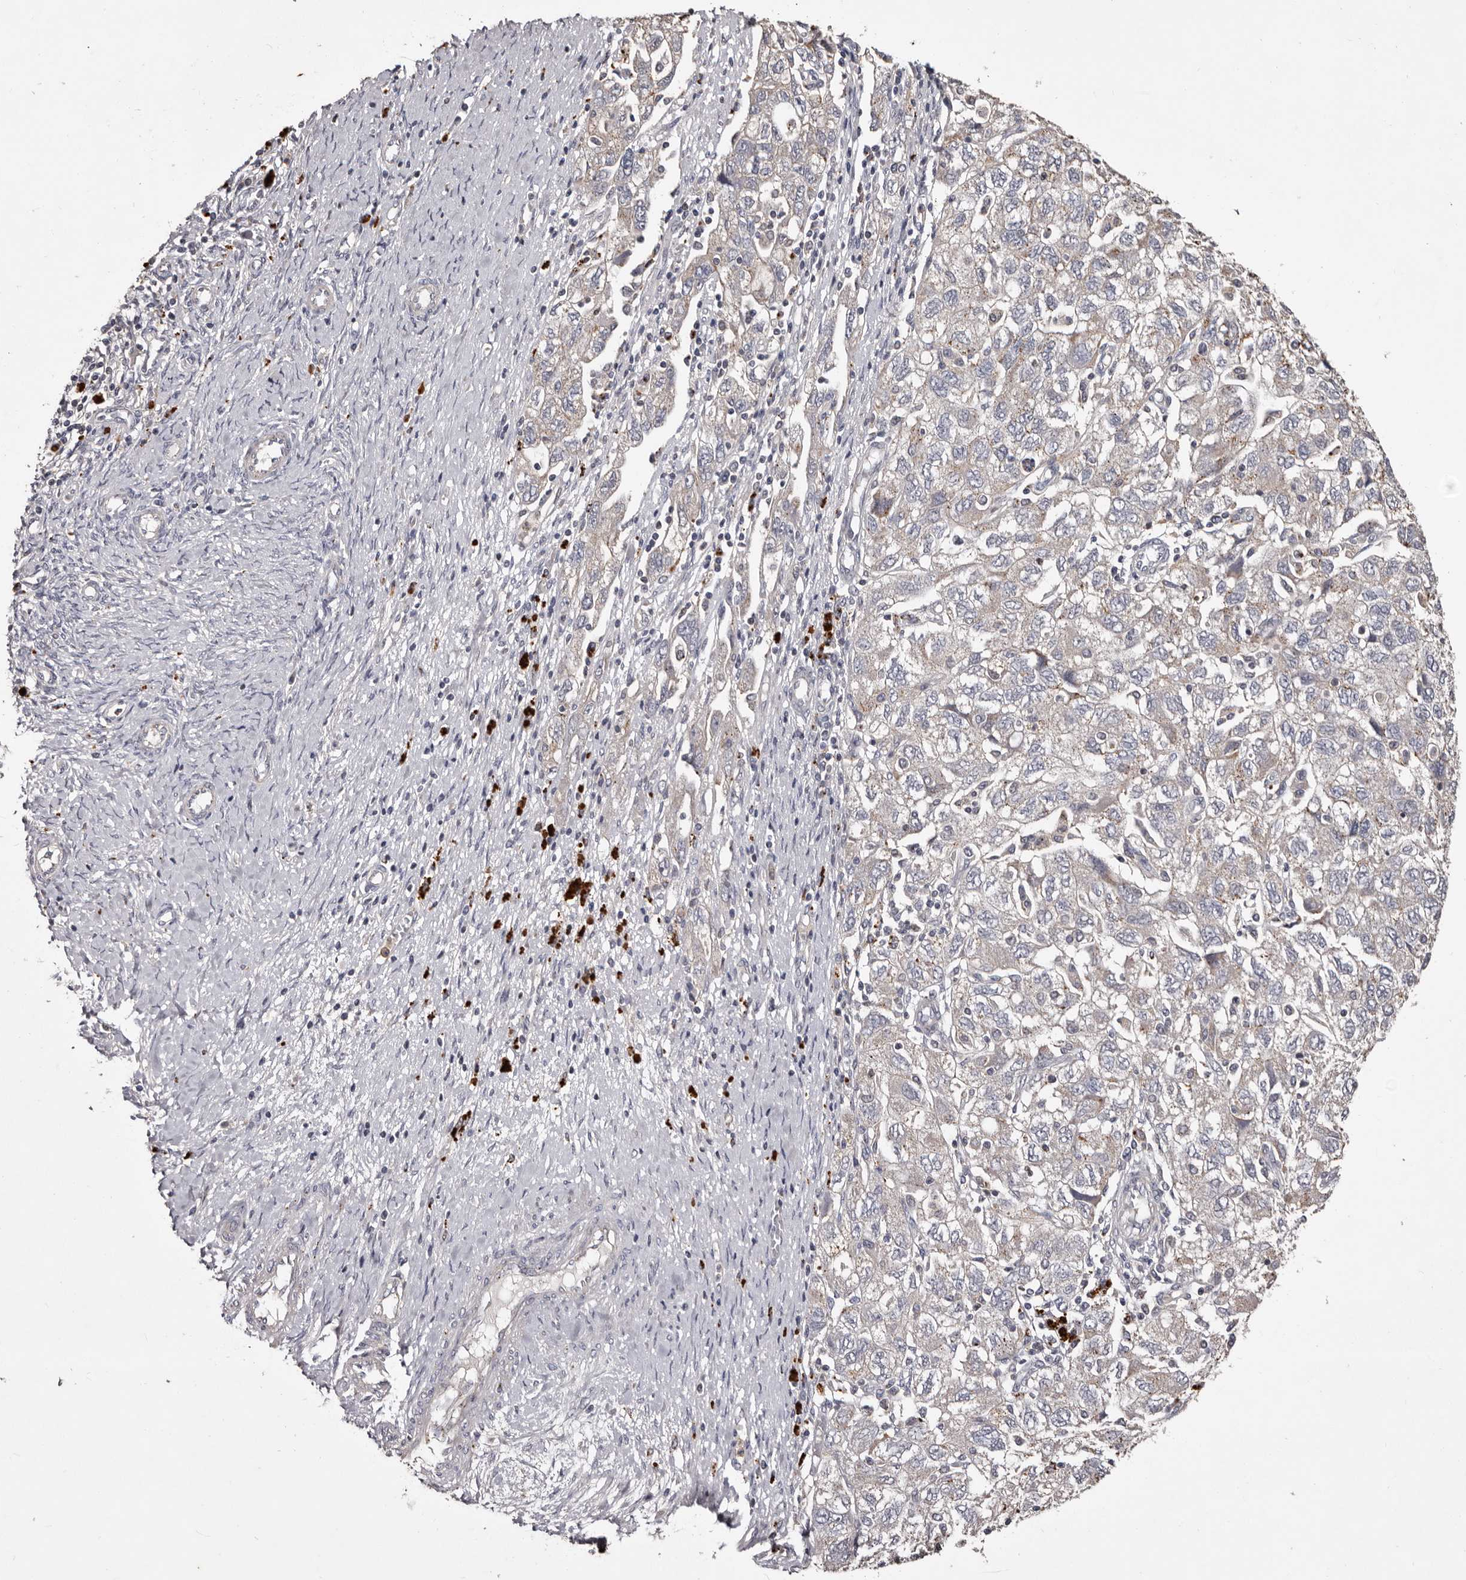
{"staining": {"intensity": "weak", "quantity": "25%-75%", "location": "cytoplasmic/membranous"}, "tissue": "ovarian cancer", "cell_type": "Tumor cells", "image_type": "cancer", "snomed": [{"axis": "morphology", "description": "Carcinoma, NOS"}, {"axis": "morphology", "description": "Cystadenocarcinoma, serous, NOS"}, {"axis": "topography", "description": "Ovary"}], "caption": "The histopathology image exhibits immunohistochemical staining of ovarian carcinoma. There is weak cytoplasmic/membranous expression is identified in approximately 25%-75% of tumor cells.", "gene": "SLC10A4", "patient": {"sex": "female", "age": 69}}